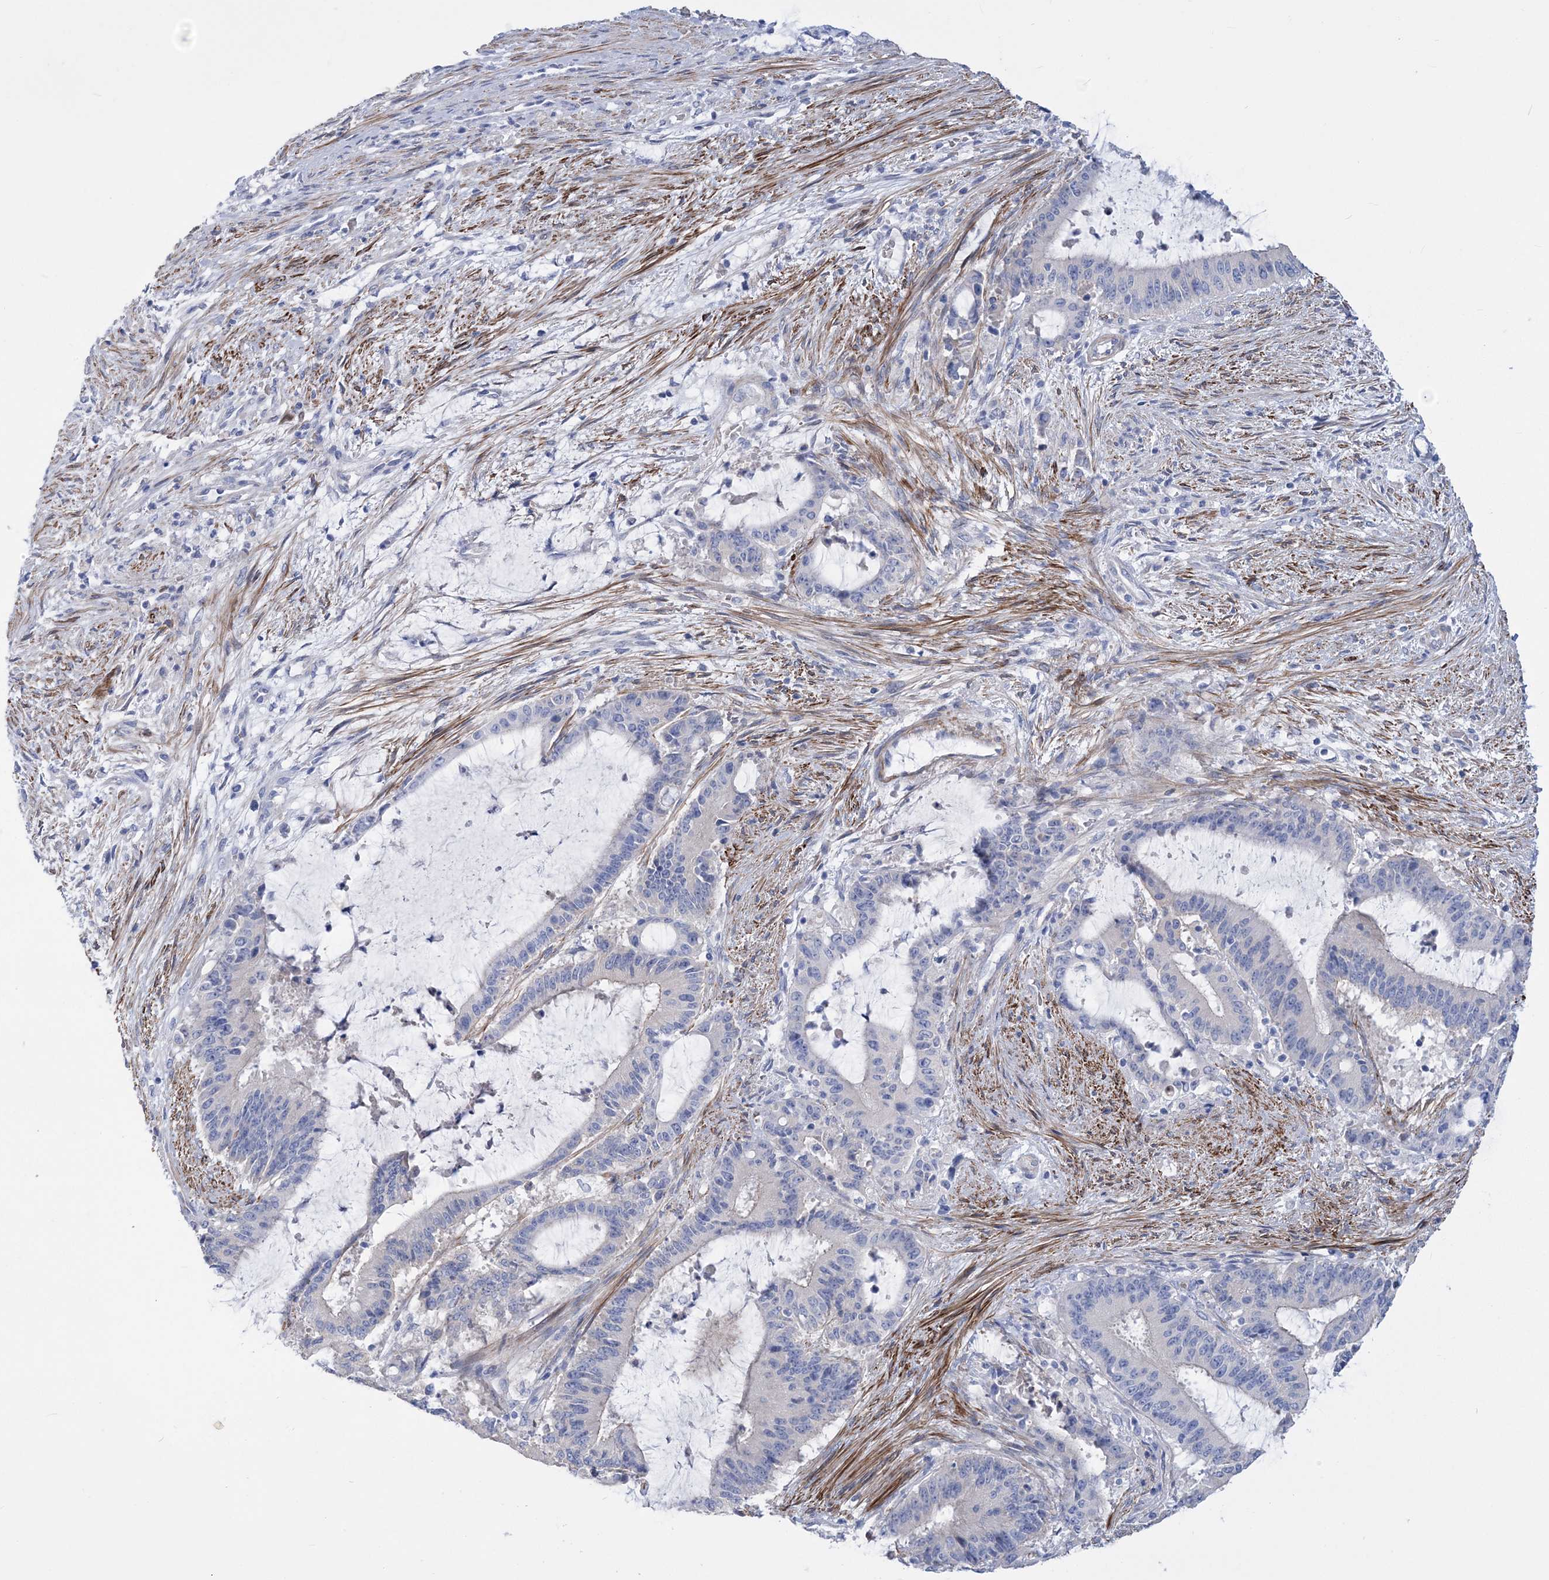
{"staining": {"intensity": "negative", "quantity": "none", "location": "none"}, "tissue": "liver cancer", "cell_type": "Tumor cells", "image_type": "cancer", "snomed": [{"axis": "morphology", "description": "Normal tissue, NOS"}, {"axis": "morphology", "description": "Cholangiocarcinoma"}, {"axis": "topography", "description": "Liver"}, {"axis": "topography", "description": "Peripheral nerve tissue"}], "caption": "Tumor cells show no significant protein positivity in liver cancer. Nuclei are stained in blue.", "gene": "WDR74", "patient": {"sex": "female", "age": 73}}